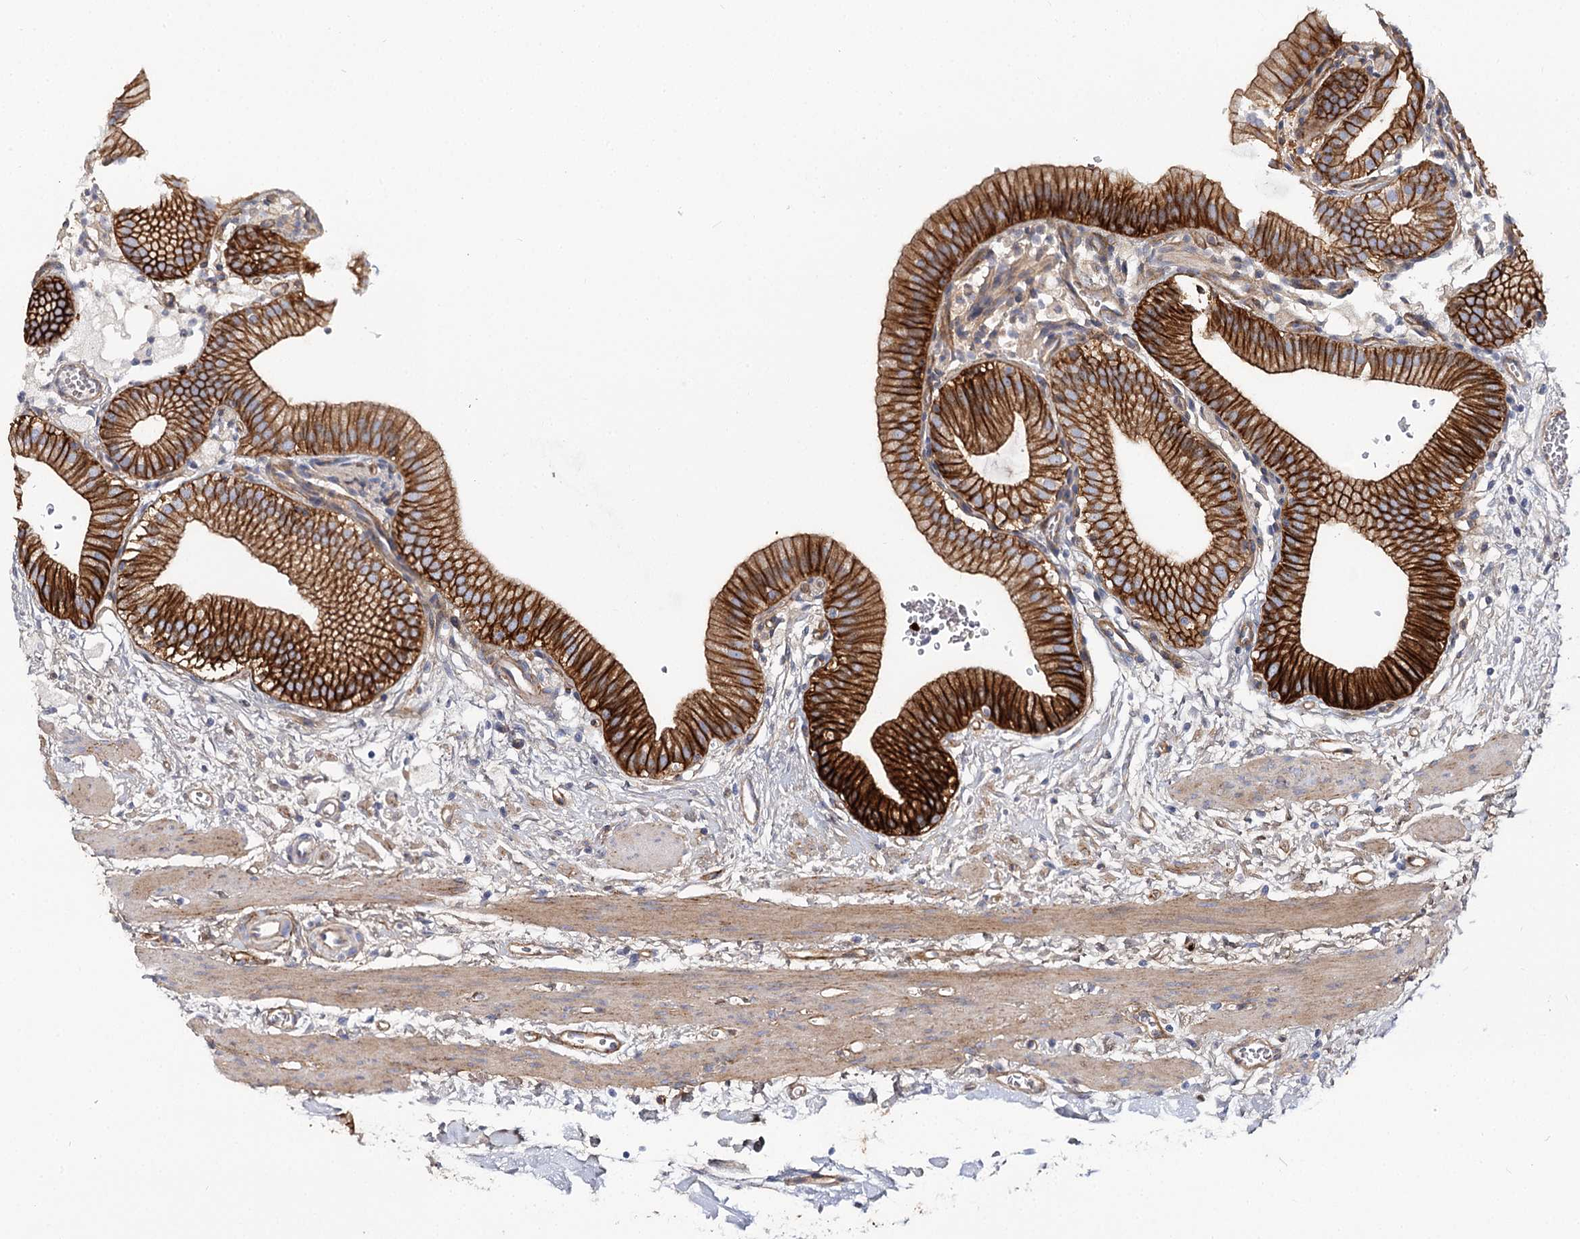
{"staining": {"intensity": "strong", "quantity": ">75%", "location": "cytoplasmic/membranous"}, "tissue": "gallbladder", "cell_type": "Glandular cells", "image_type": "normal", "snomed": [{"axis": "morphology", "description": "Normal tissue, NOS"}, {"axis": "topography", "description": "Gallbladder"}], "caption": "DAB (3,3'-diaminobenzidine) immunohistochemical staining of normal gallbladder reveals strong cytoplasmic/membranous protein positivity in approximately >75% of glandular cells.", "gene": "C11orf52", "patient": {"sex": "male", "age": 55}}